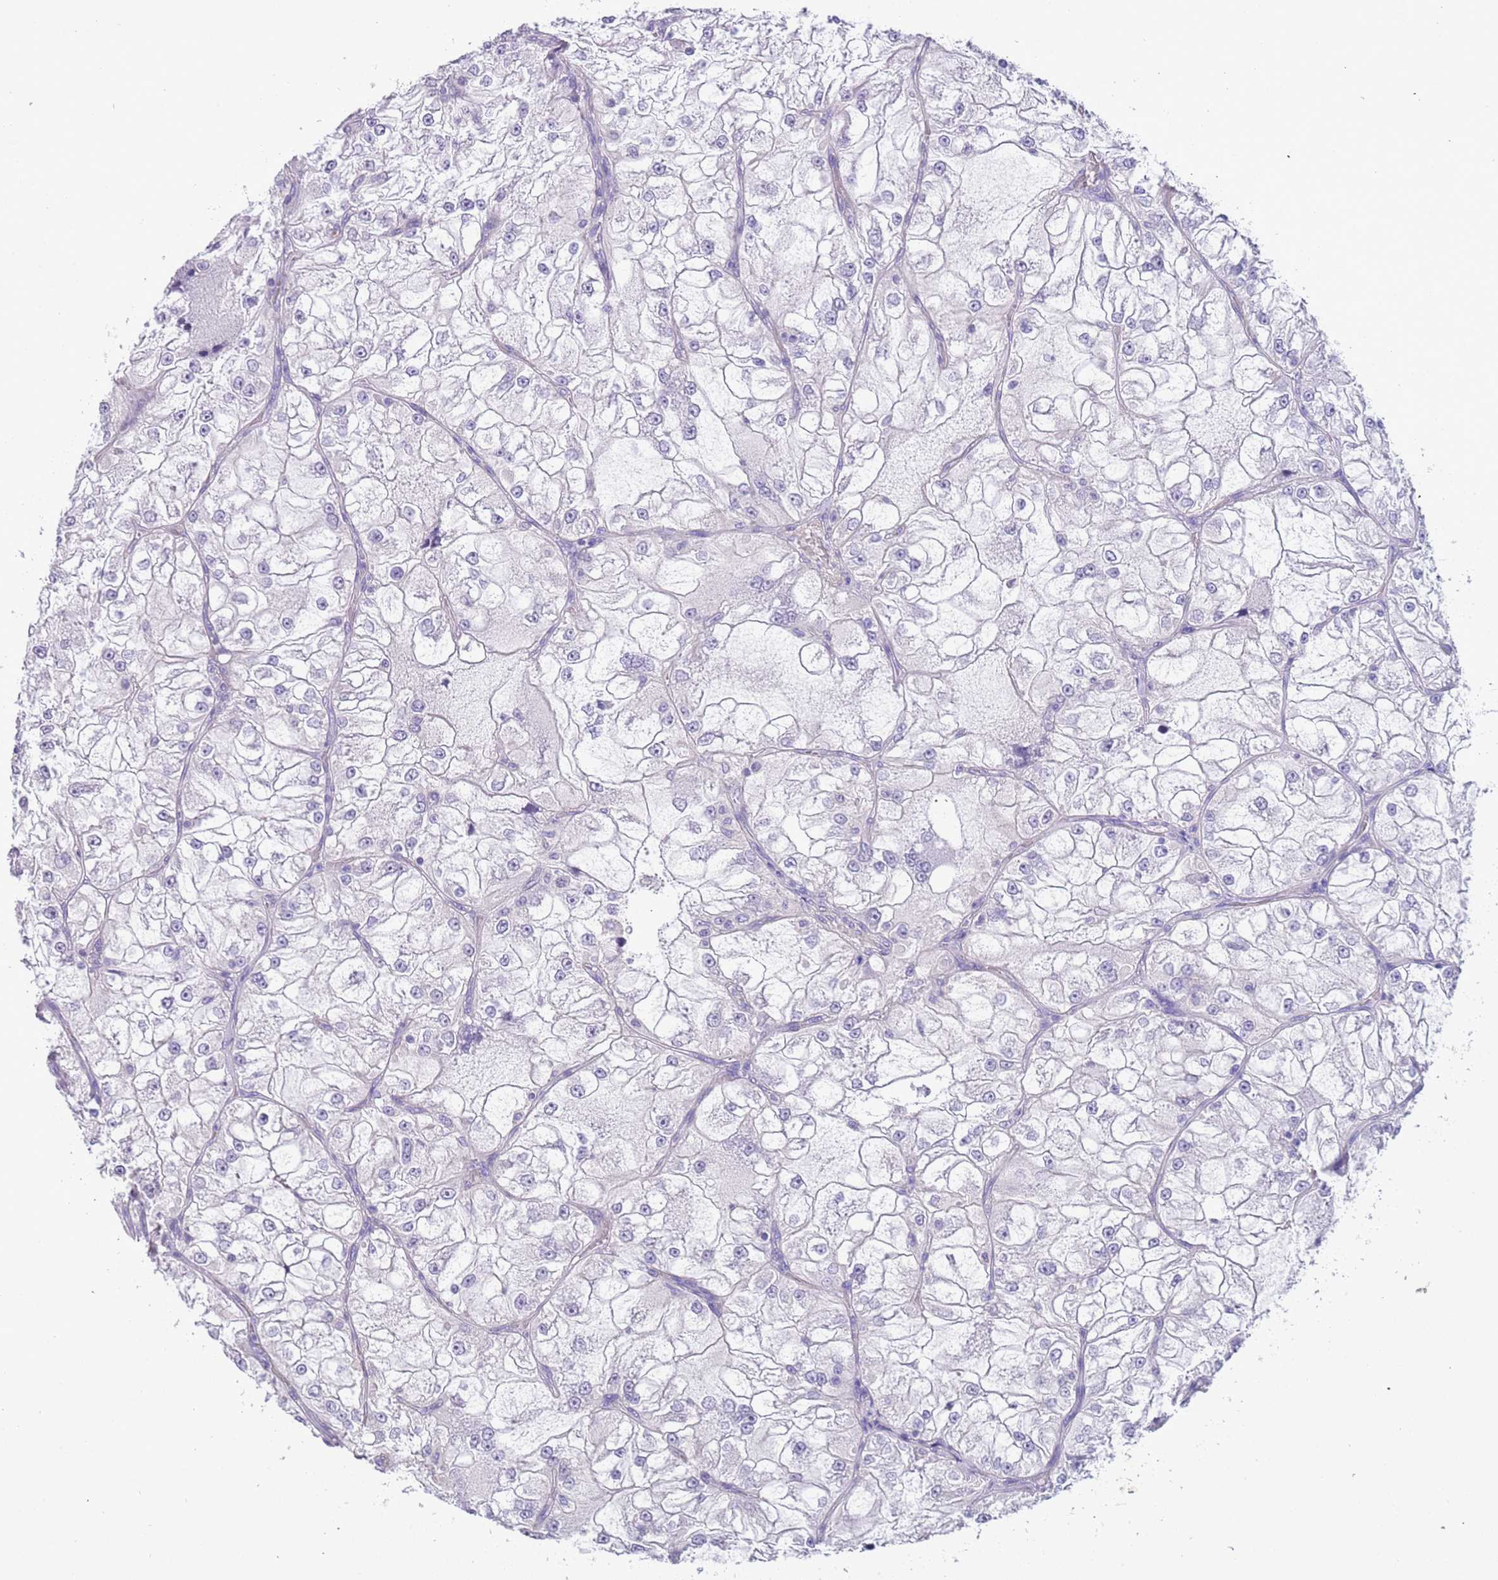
{"staining": {"intensity": "negative", "quantity": "none", "location": "none"}, "tissue": "renal cancer", "cell_type": "Tumor cells", "image_type": "cancer", "snomed": [{"axis": "morphology", "description": "Adenocarcinoma, NOS"}, {"axis": "topography", "description": "Kidney"}], "caption": "This is an IHC photomicrograph of human adenocarcinoma (renal). There is no positivity in tumor cells.", "gene": "PCGF2", "patient": {"sex": "female", "age": 72}}